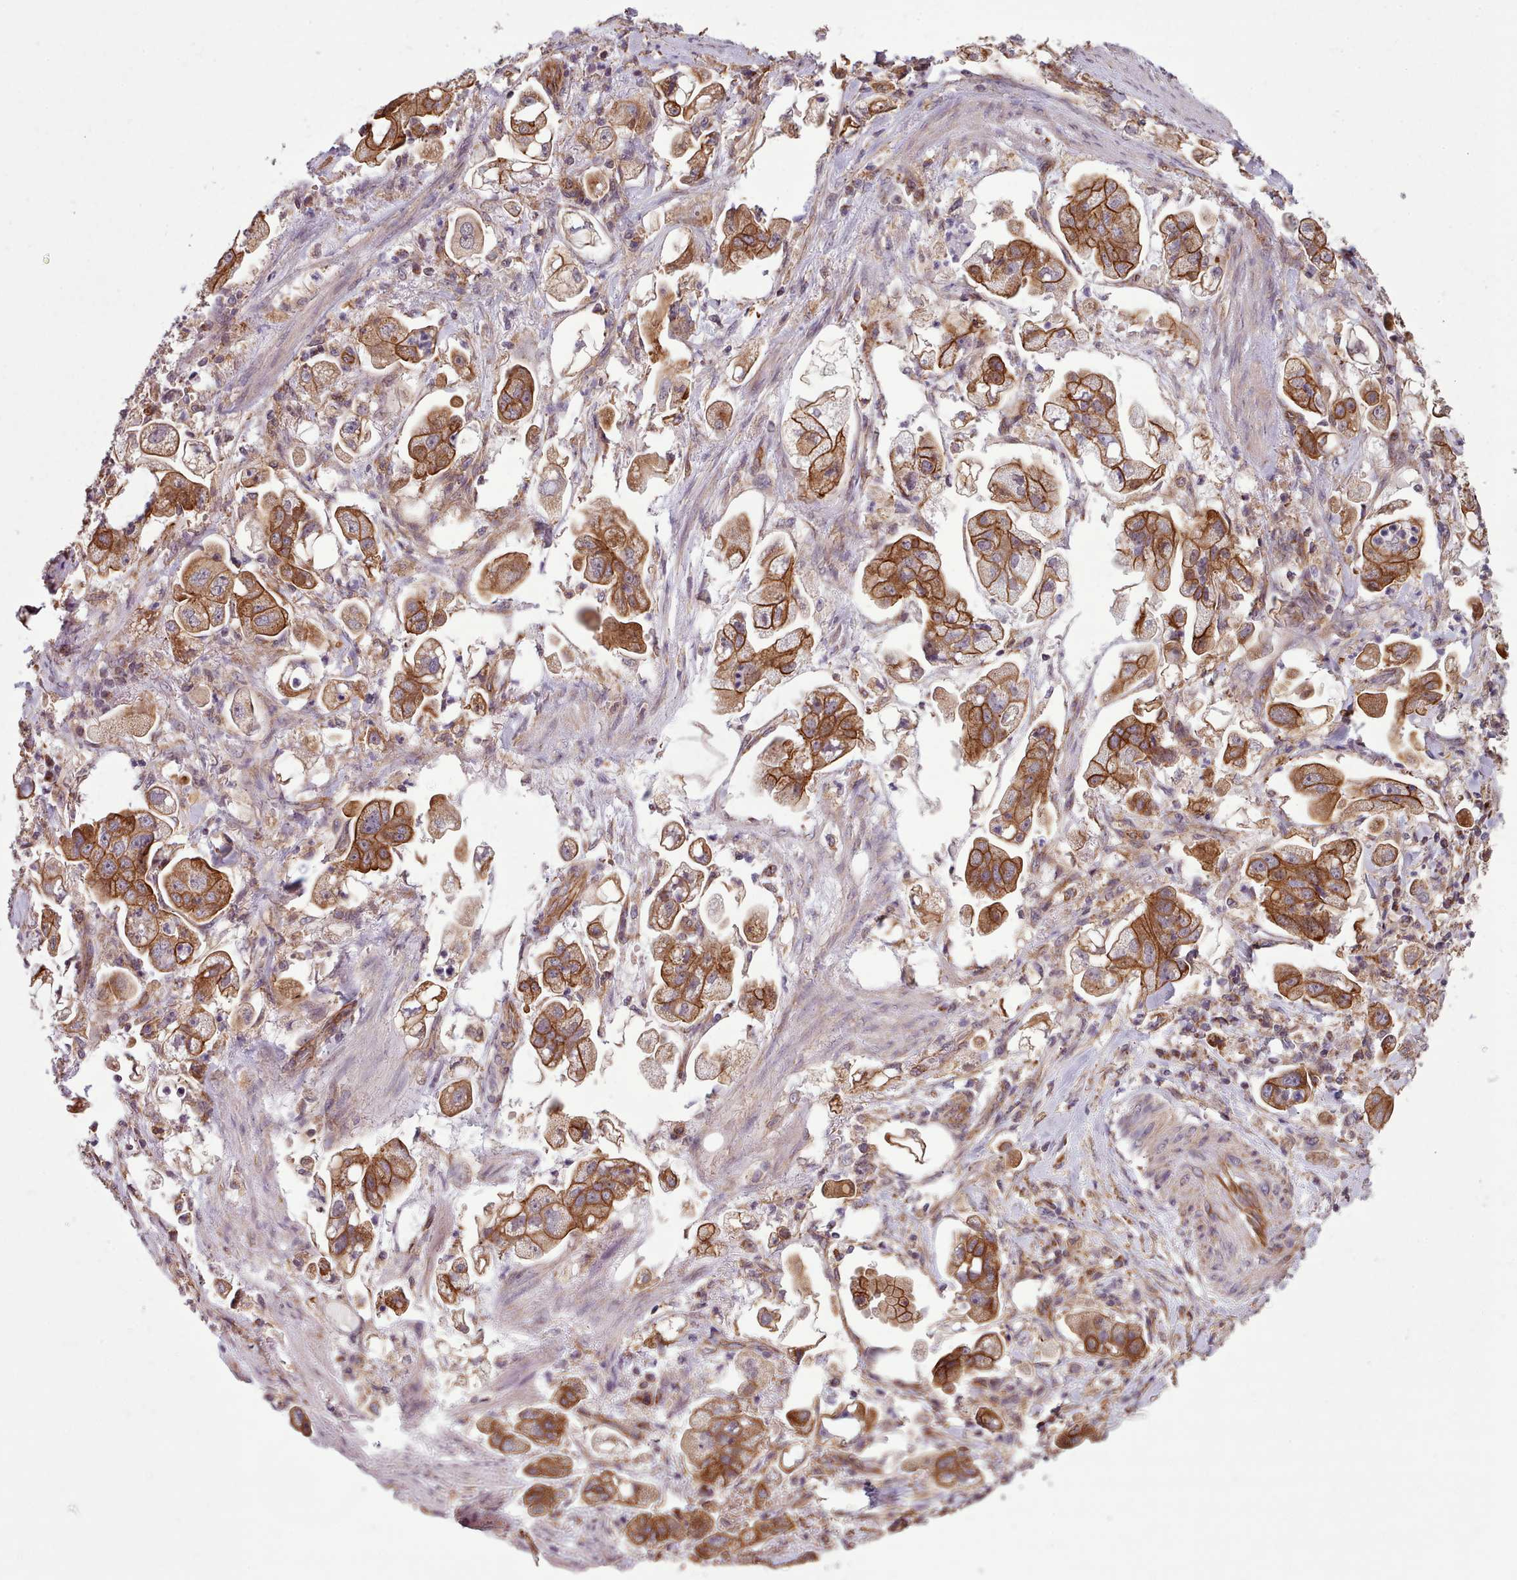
{"staining": {"intensity": "strong", "quantity": "25%-75%", "location": "cytoplasmic/membranous"}, "tissue": "stomach cancer", "cell_type": "Tumor cells", "image_type": "cancer", "snomed": [{"axis": "morphology", "description": "Adenocarcinoma, NOS"}, {"axis": "topography", "description": "Stomach"}], "caption": "Tumor cells exhibit high levels of strong cytoplasmic/membranous staining in about 25%-75% of cells in human stomach adenocarcinoma.", "gene": "MRPL46", "patient": {"sex": "male", "age": 62}}